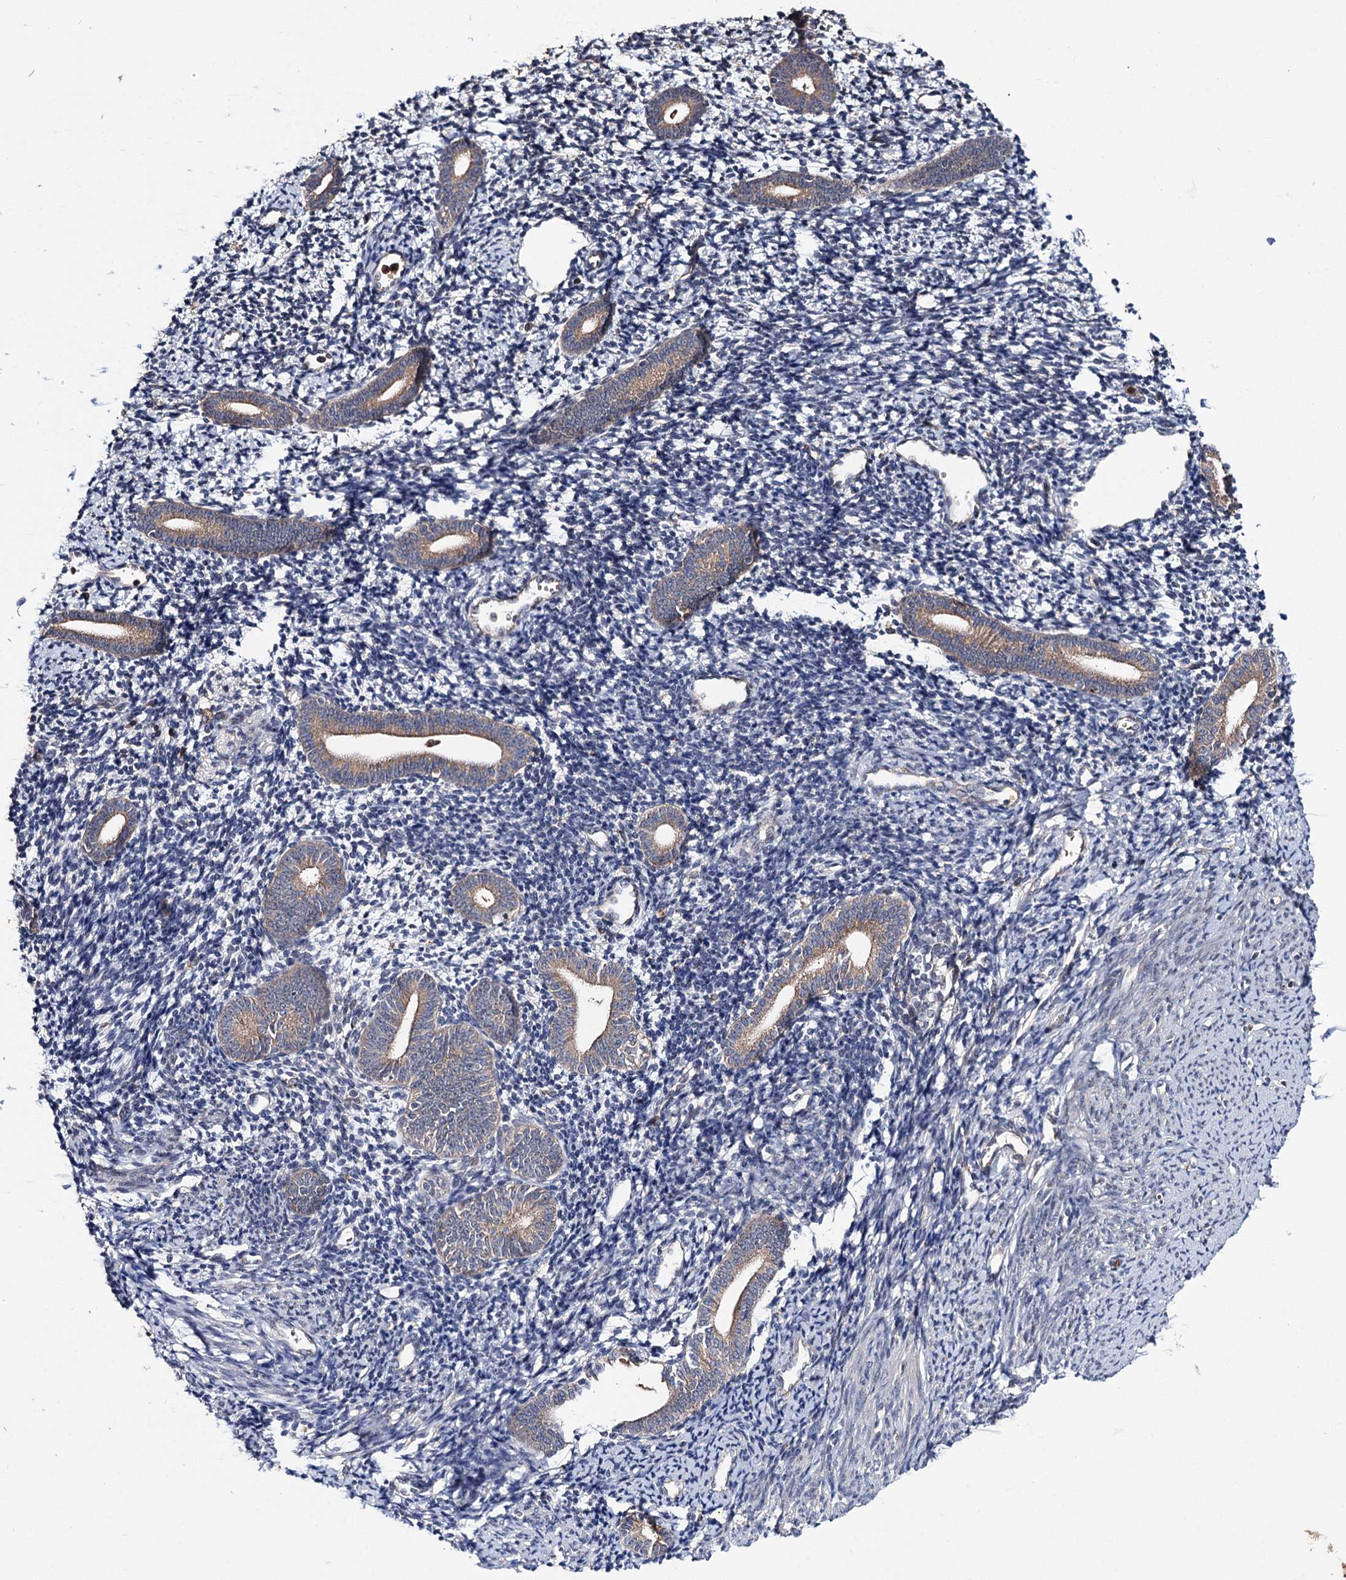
{"staining": {"intensity": "weak", "quantity": "25%-75%", "location": "cytoplasmic/membranous"}, "tissue": "endometrium", "cell_type": "Cells in endometrial stroma", "image_type": "normal", "snomed": [{"axis": "morphology", "description": "Normal tissue, NOS"}, {"axis": "topography", "description": "Endometrium"}], "caption": "Immunohistochemistry photomicrograph of benign endometrium: human endometrium stained using immunohistochemistry (IHC) reveals low levels of weak protein expression localized specifically in the cytoplasmic/membranous of cells in endometrial stroma, appearing as a cytoplasmic/membranous brown color.", "gene": "PTPN3", "patient": {"sex": "female", "age": 56}}